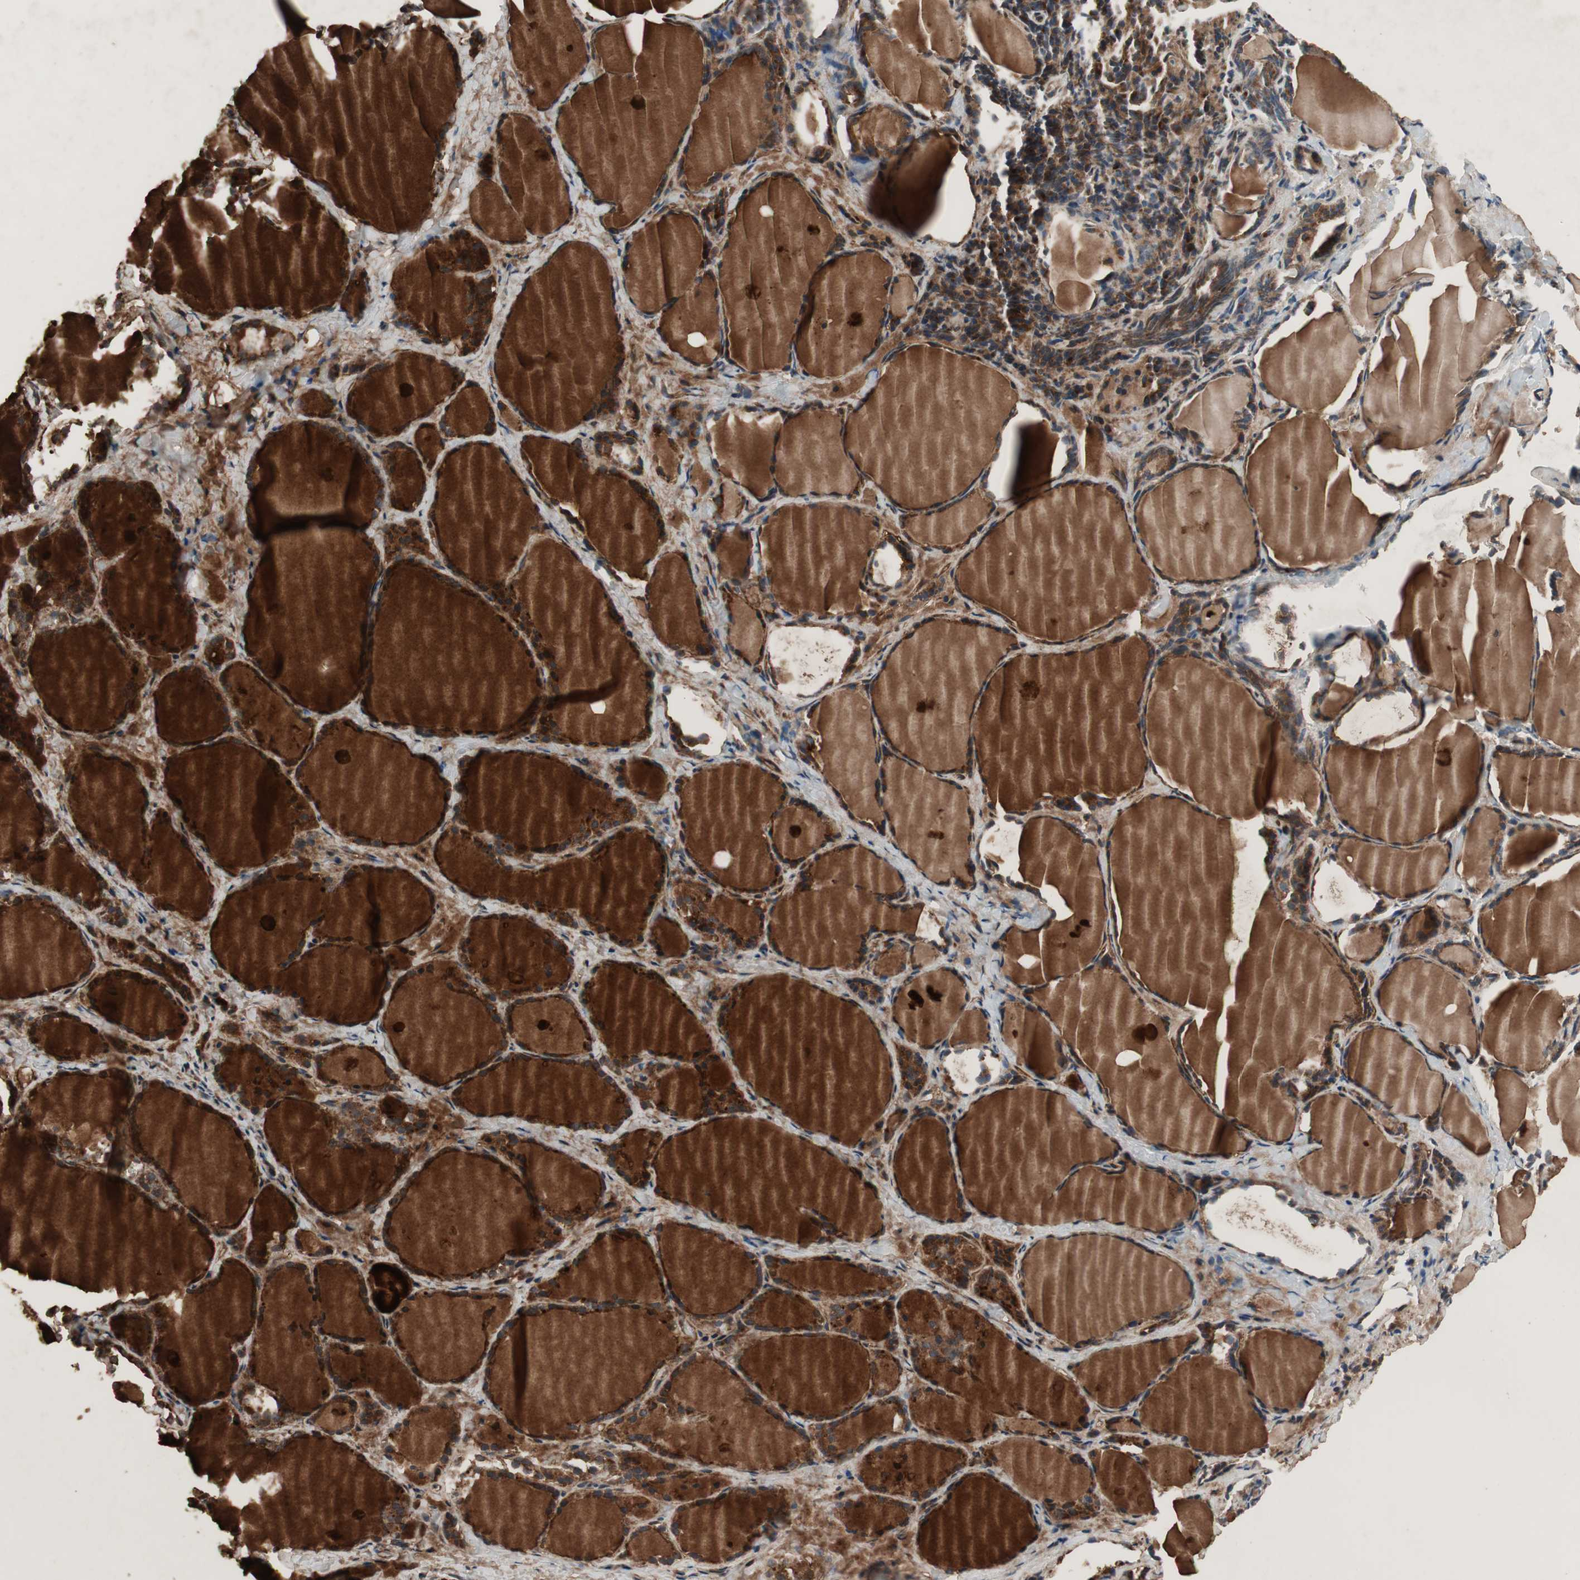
{"staining": {"intensity": "strong", "quantity": ">75%", "location": "cytoplasmic/membranous"}, "tissue": "thyroid gland", "cell_type": "Glandular cells", "image_type": "normal", "snomed": [{"axis": "morphology", "description": "Normal tissue, NOS"}, {"axis": "morphology", "description": "Papillary adenocarcinoma, NOS"}, {"axis": "topography", "description": "Thyroid gland"}], "caption": "Immunohistochemical staining of normal thyroid gland exhibits strong cytoplasmic/membranous protein expression in approximately >75% of glandular cells.", "gene": "RAB1A", "patient": {"sex": "female", "age": 30}}